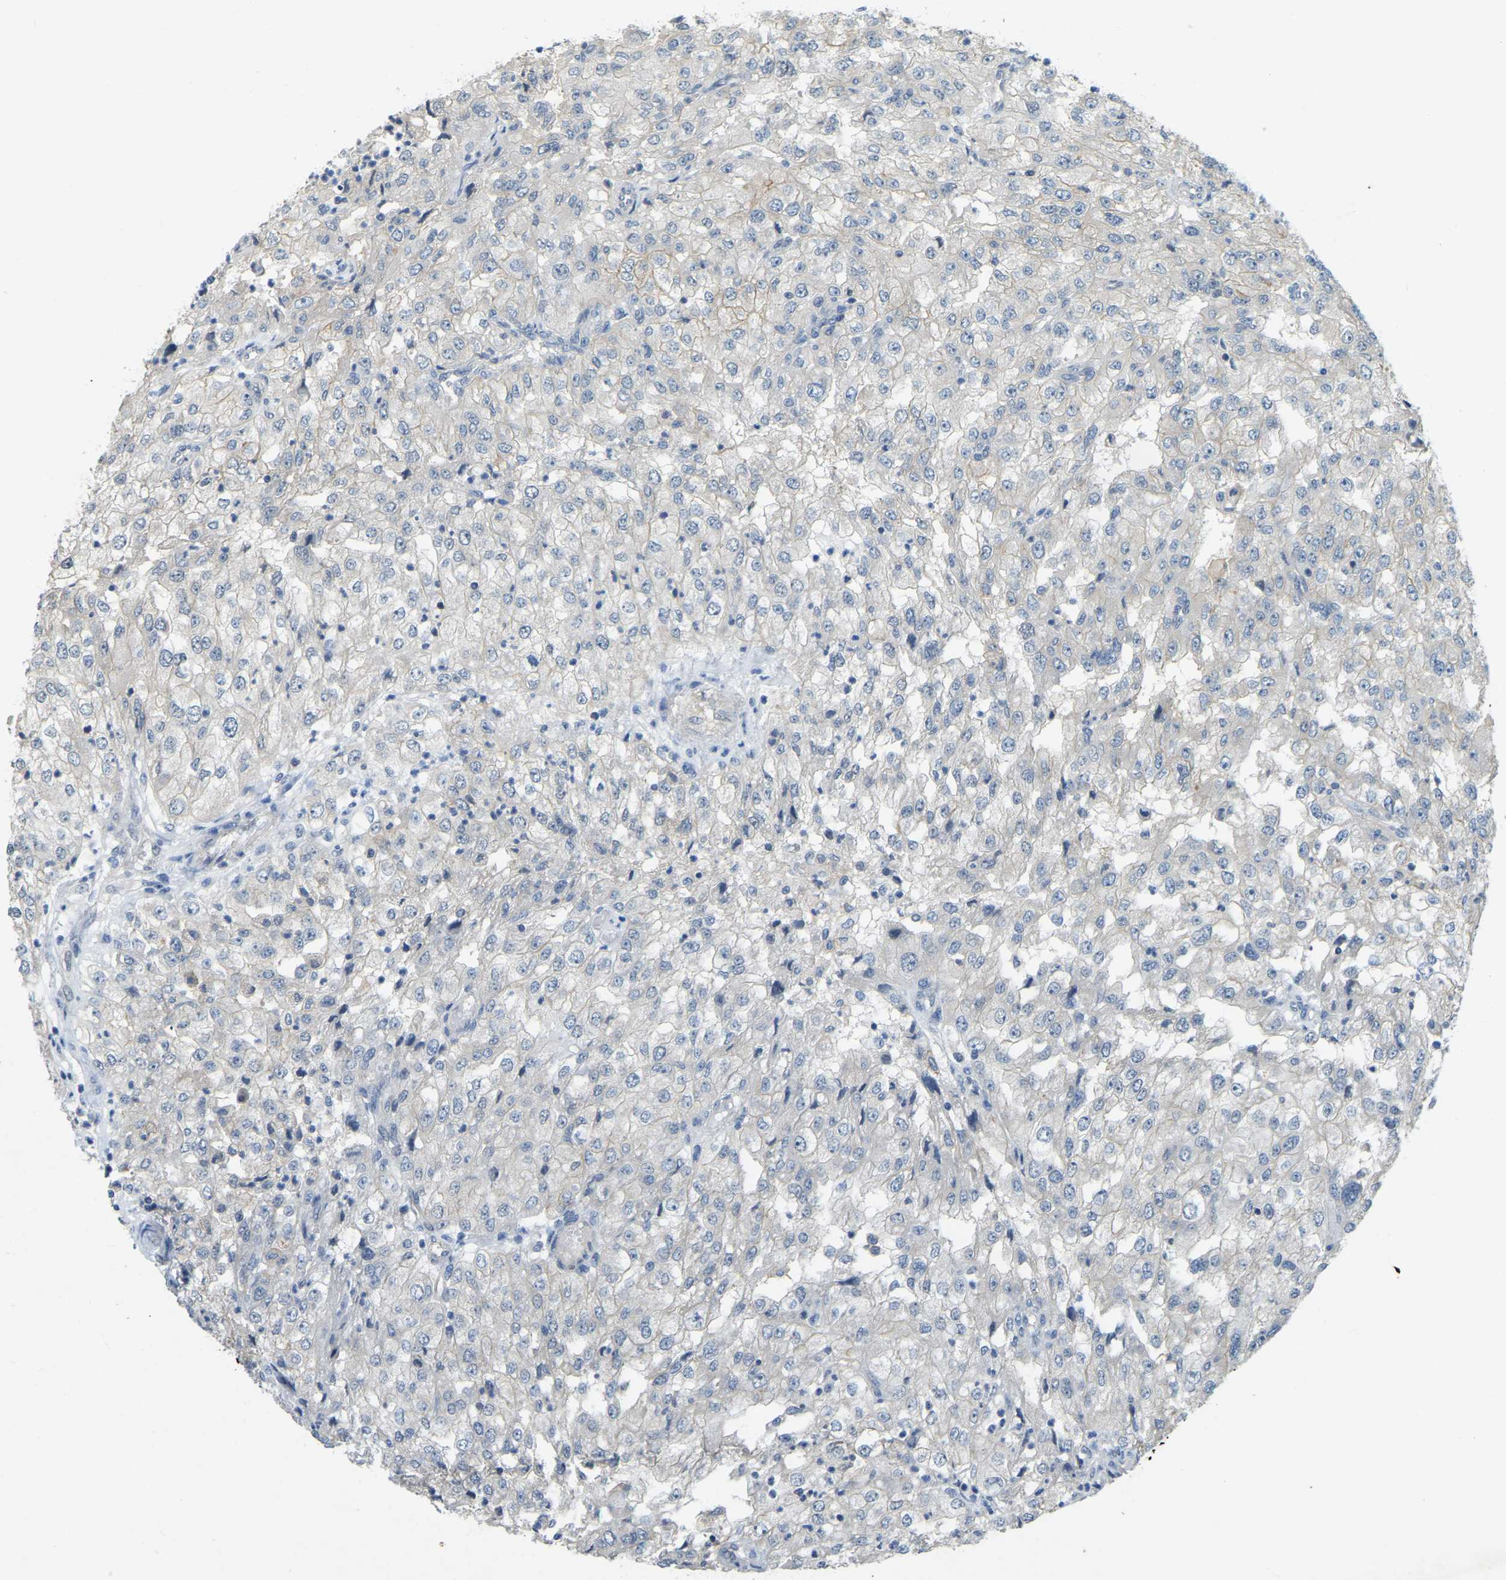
{"staining": {"intensity": "negative", "quantity": "none", "location": "none"}, "tissue": "renal cancer", "cell_type": "Tumor cells", "image_type": "cancer", "snomed": [{"axis": "morphology", "description": "Adenocarcinoma, NOS"}, {"axis": "topography", "description": "Kidney"}], "caption": "There is no significant staining in tumor cells of renal cancer (adenocarcinoma).", "gene": "AHNAK", "patient": {"sex": "female", "age": 54}}